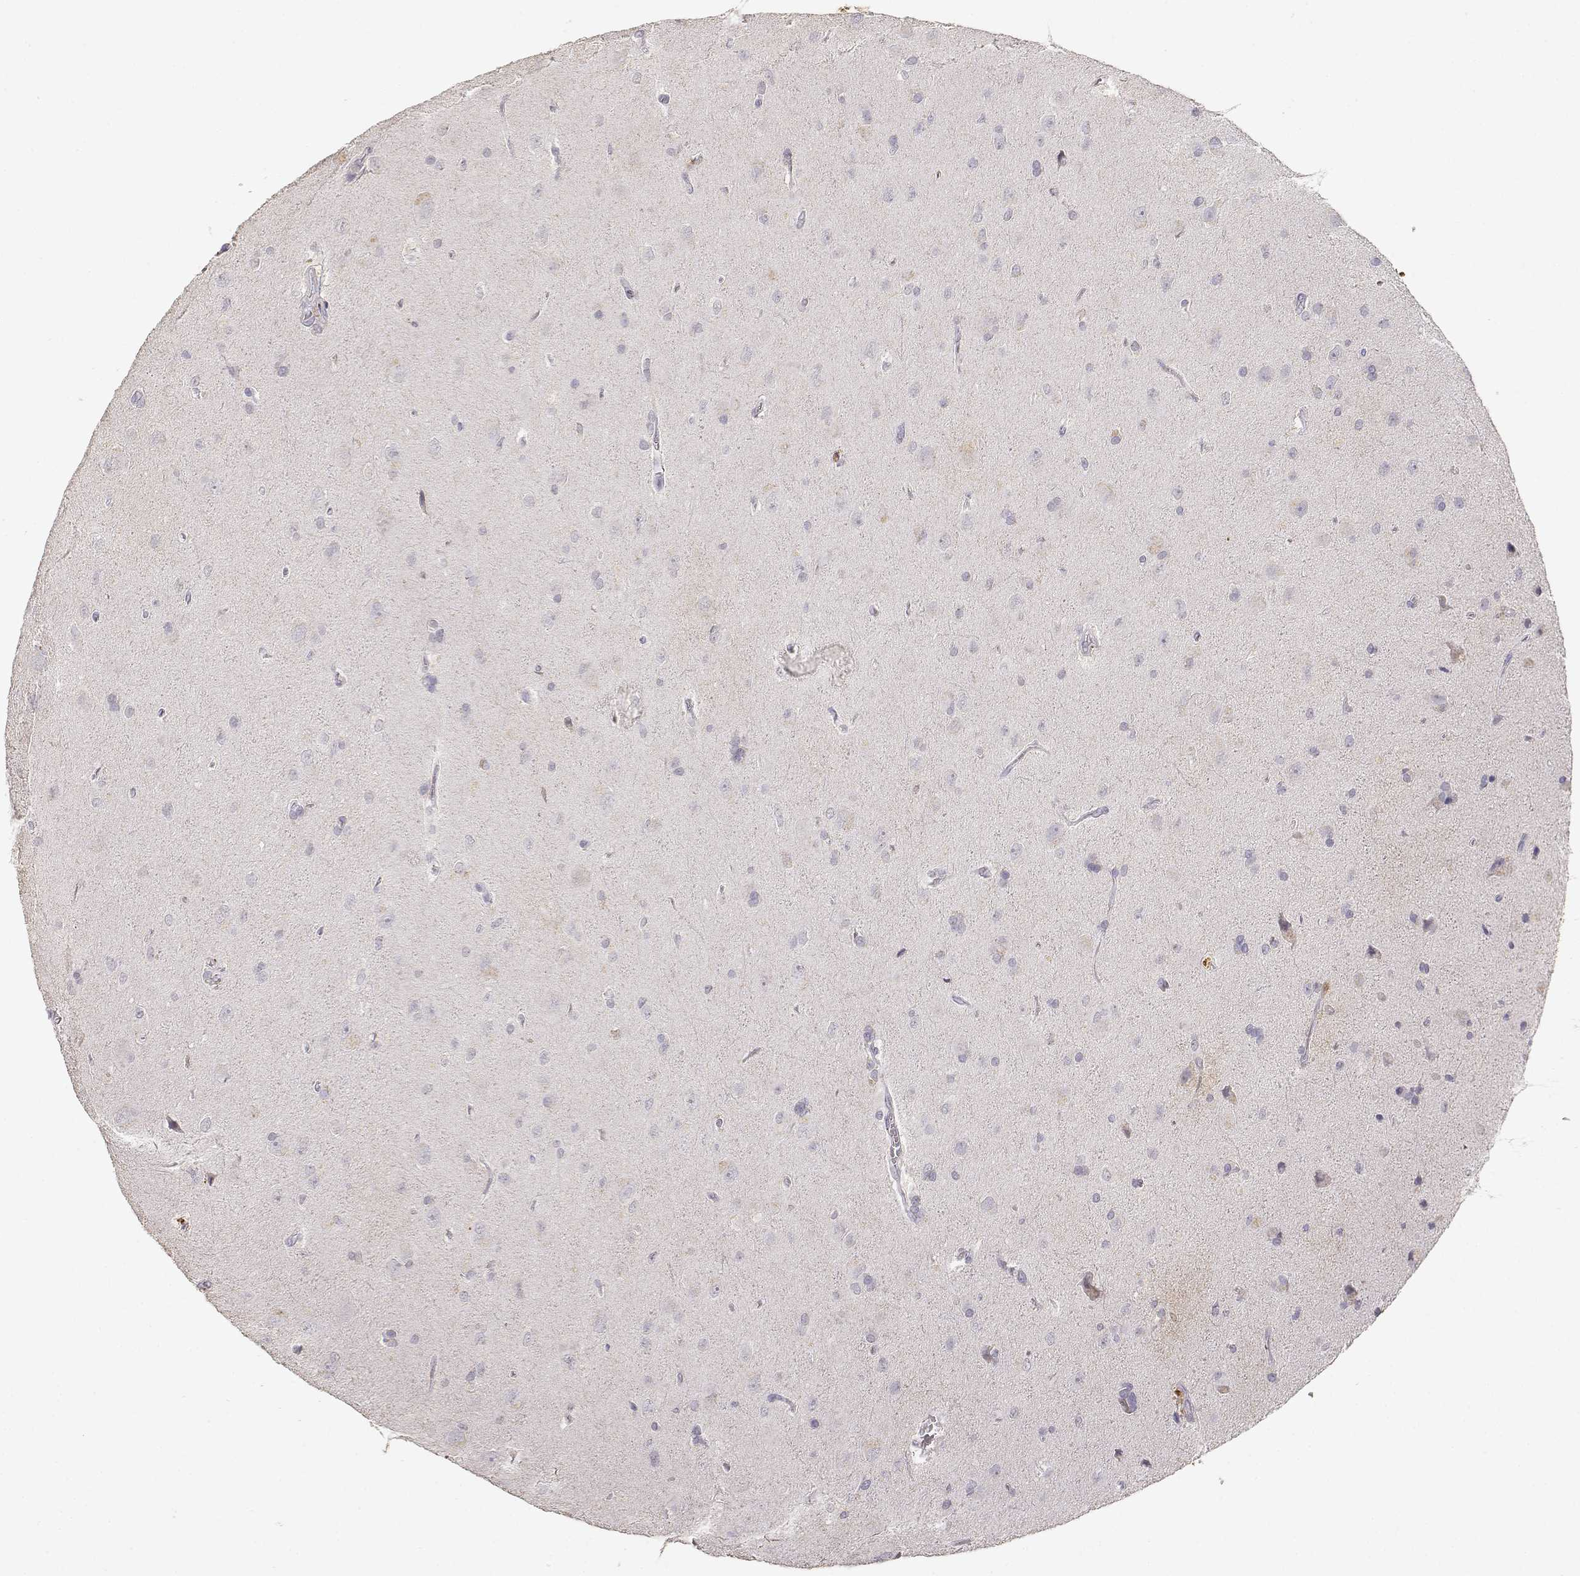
{"staining": {"intensity": "negative", "quantity": "none", "location": "none"}, "tissue": "glioma", "cell_type": "Tumor cells", "image_type": "cancer", "snomed": [{"axis": "morphology", "description": "Glioma, malignant, Low grade"}, {"axis": "topography", "description": "Brain"}], "caption": "The immunohistochemistry (IHC) image has no significant staining in tumor cells of malignant glioma (low-grade) tissue. Nuclei are stained in blue.", "gene": "TNFRSF10C", "patient": {"sex": "male", "age": 58}}